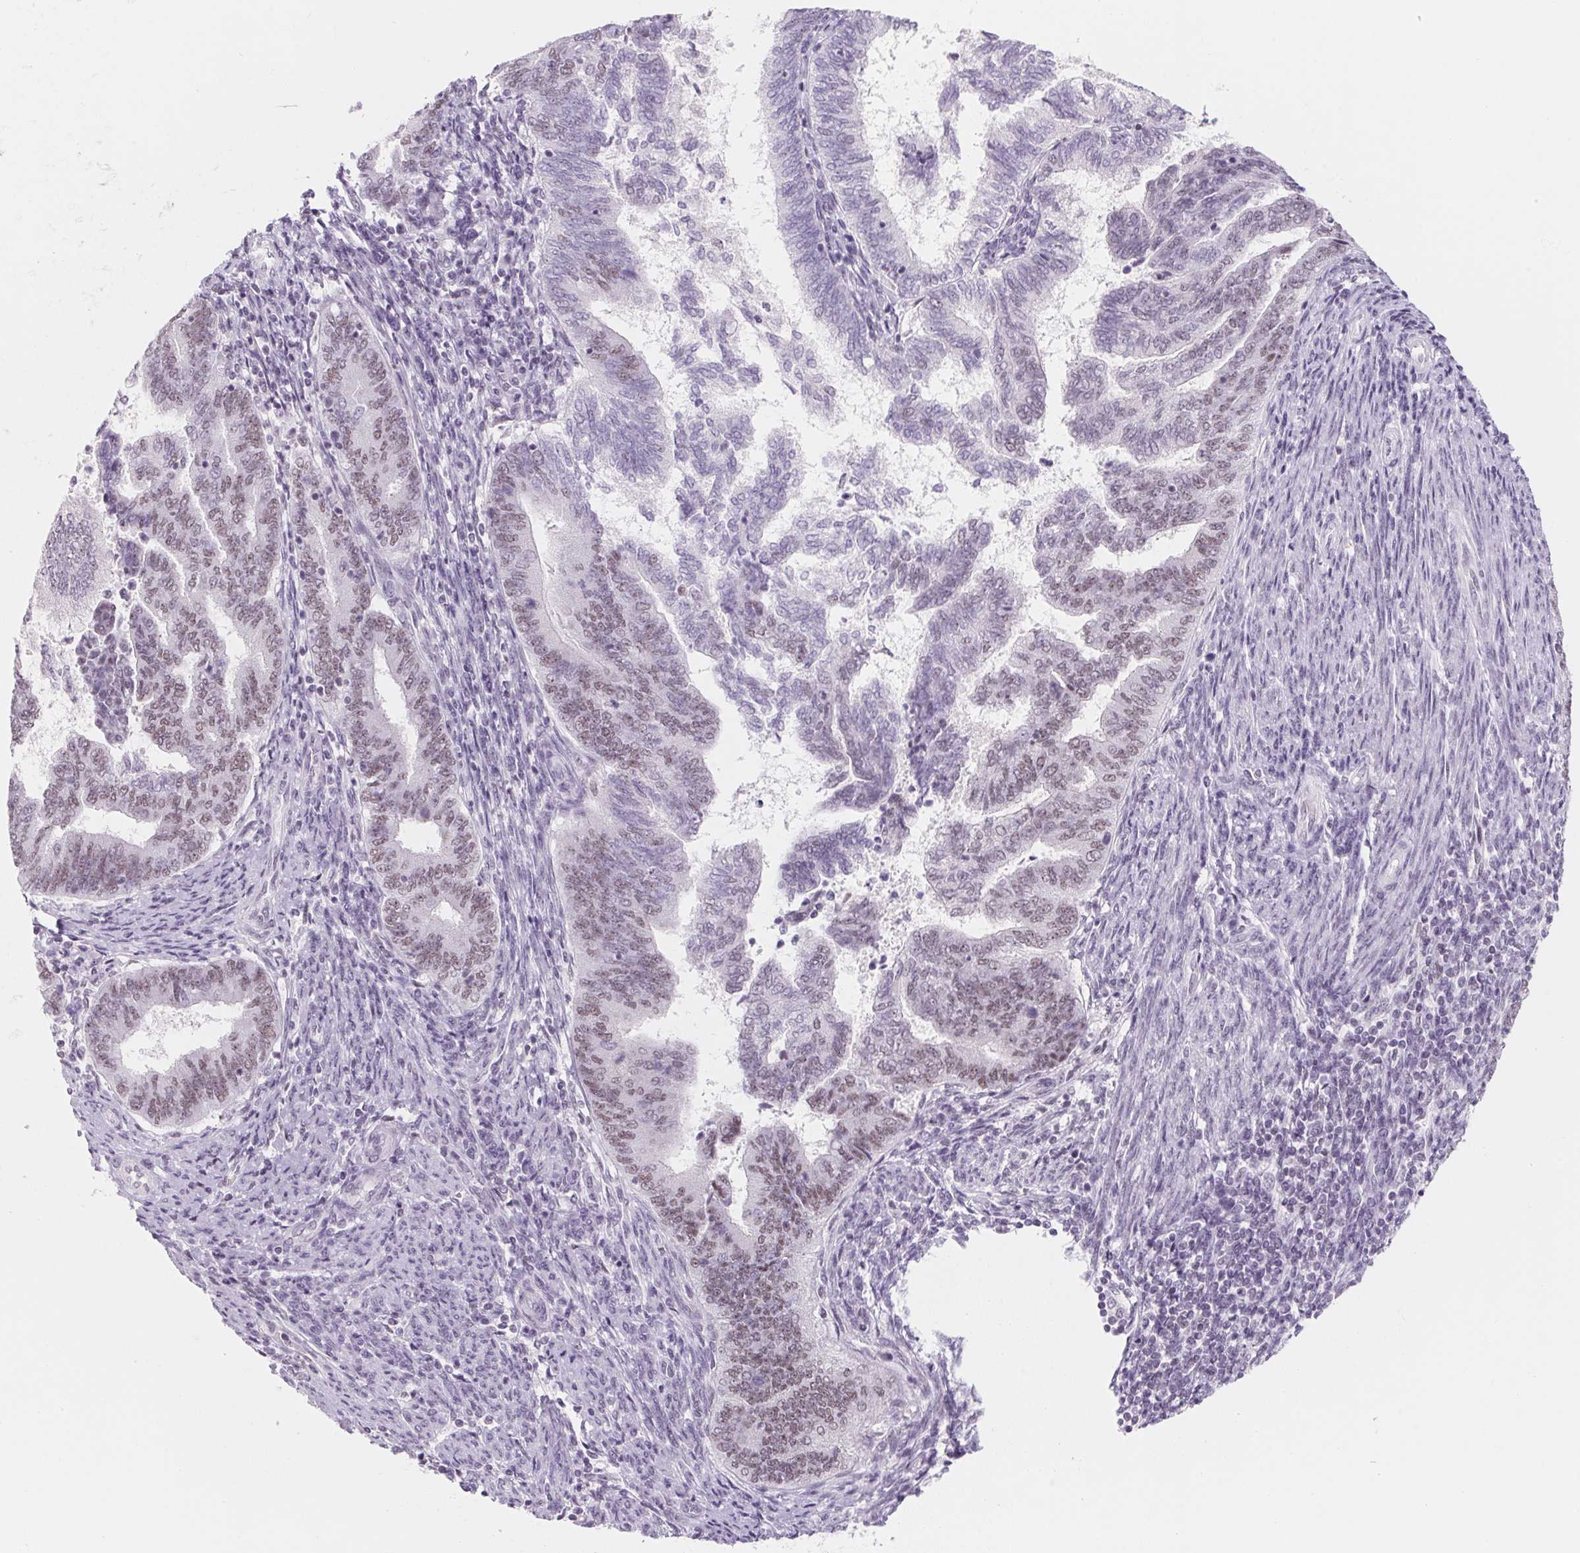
{"staining": {"intensity": "weak", "quantity": "<25%", "location": "nuclear"}, "tissue": "endometrial cancer", "cell_type": "Tumor cells", "image_type": "cancer", "snomed": [{"axis": "morphology", "description": "Adenocarcinoma, NOS"}, {"axis": "topography", "description": "Endometrium"}], "caption": "Immunohistochemistry histopathology image of neoplastic tissue: adenocarcinoma (endometrial) stained with DAB demonstrates no significant protein expression in tumor cells.", "gene": "ZIC4", "patient": {"sex": "female", "age": 65}}